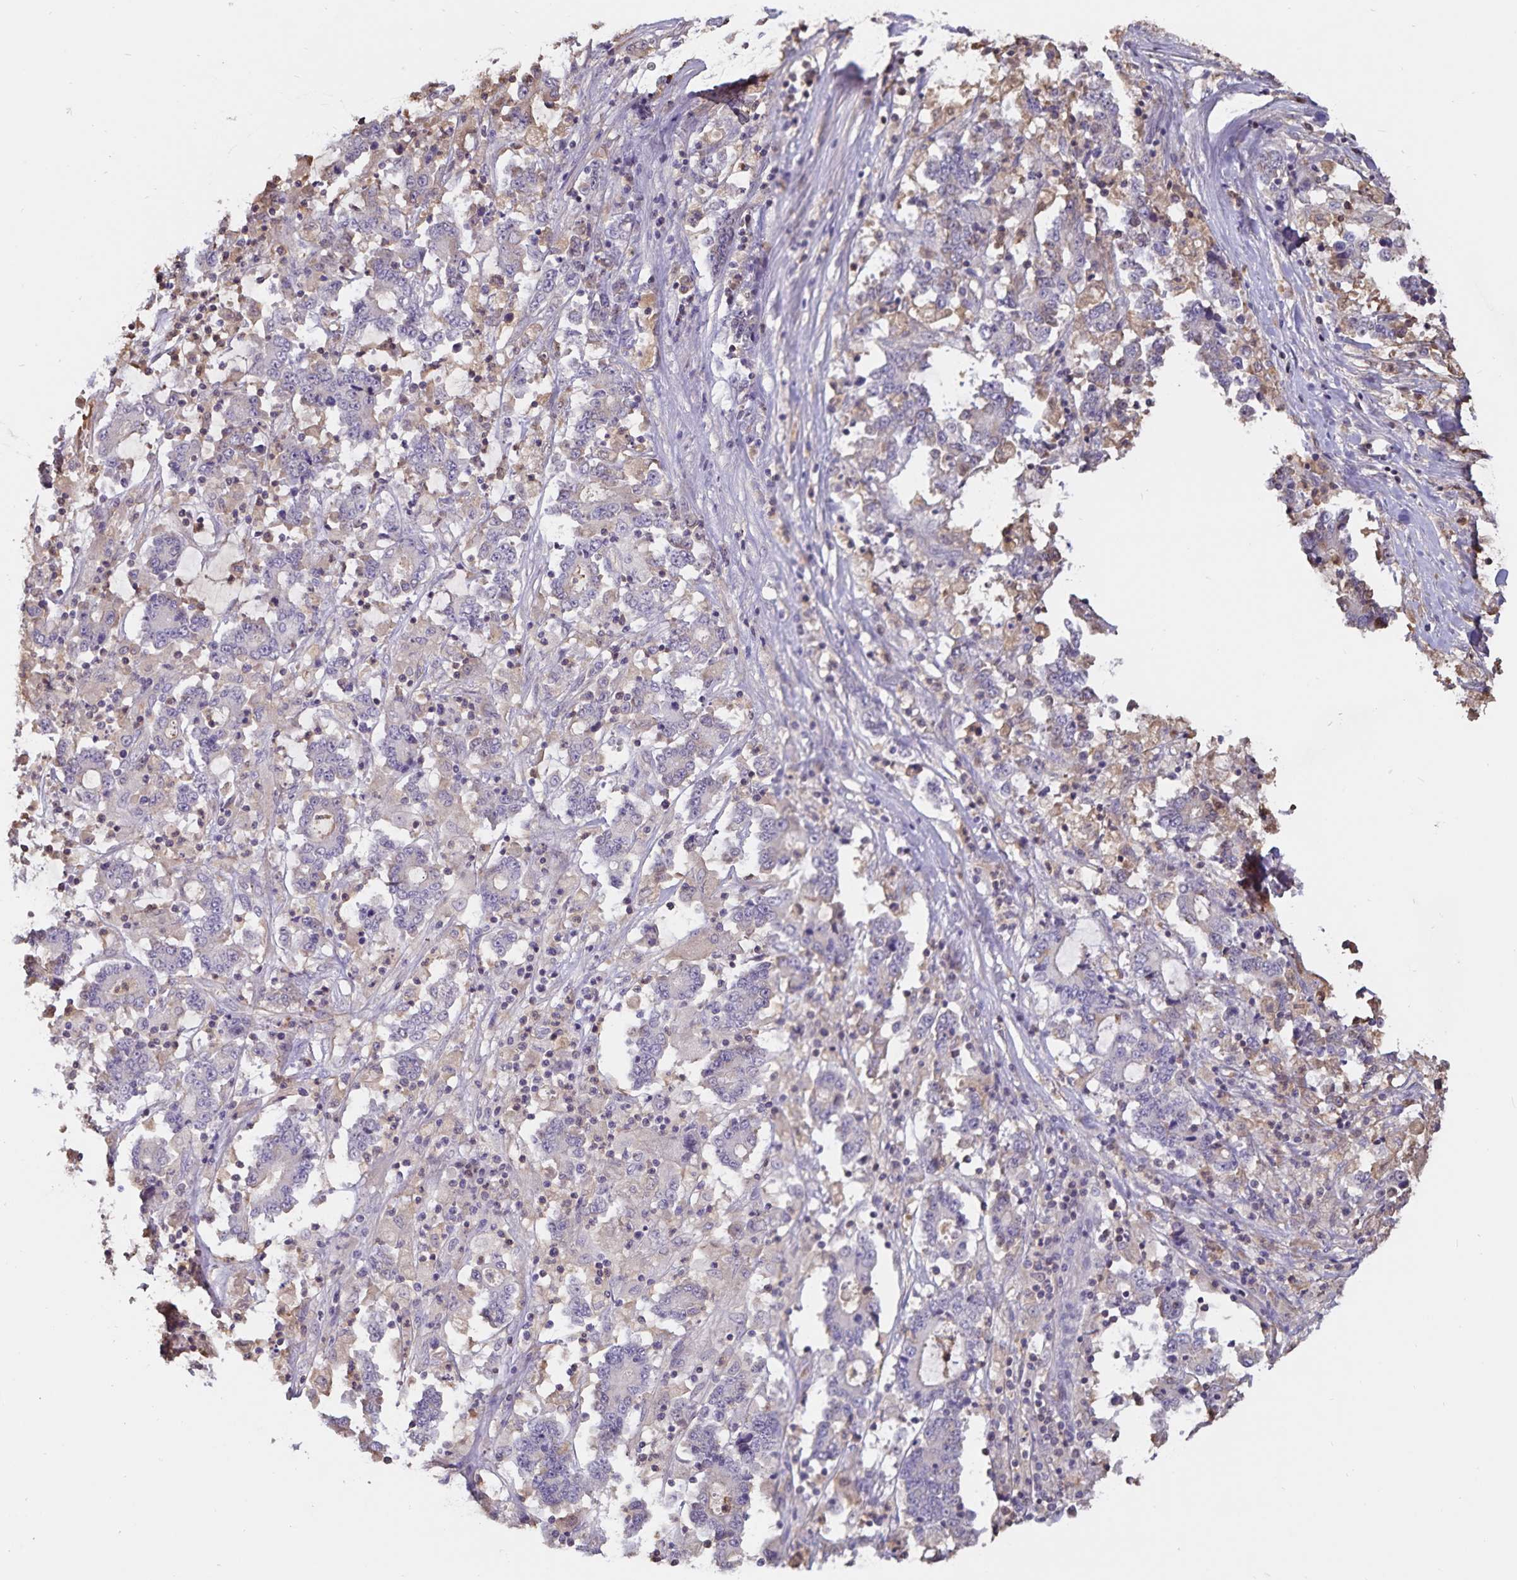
{"staining": {"intensity": "negative", "quantity": "none", "location": "none"}, "tissue": "stomach cancer", "cell_type": "Tumor cells", "image_type": "cancer", "snomed": [{"axis": "morphology", "description": "Adenocarcinoma, NOS"}, {"axis": "topography", "description": "Stomach, upper"}], "caption": "The image exhibits no significant positivity in tumor cells of stomach cancer.", "gene": "FGG", "patient": {"sex": "male", "age": 68}}